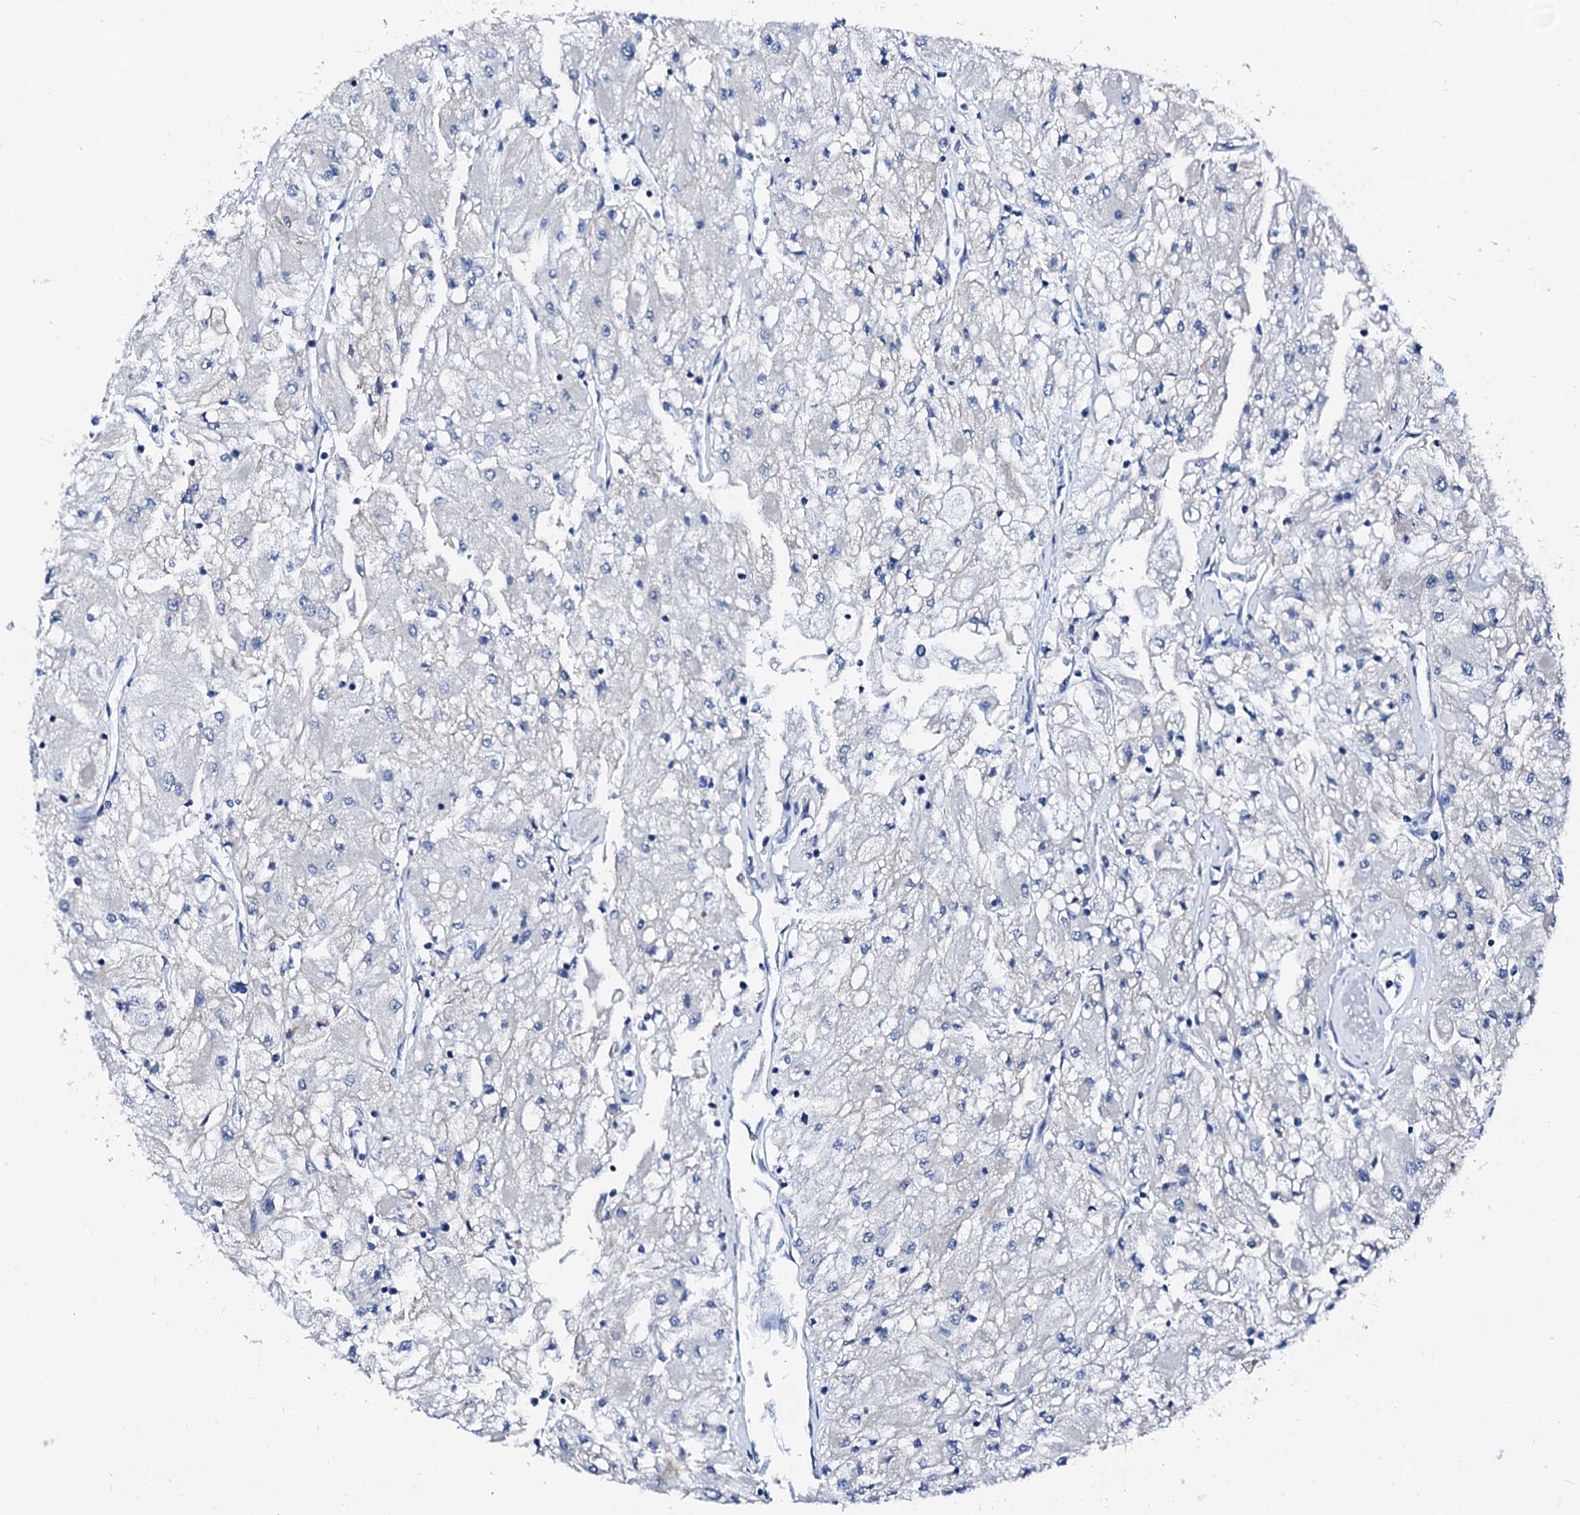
{"staining": {"intensity": "negative", "quantity": "none", "location": "none"}, "tissue": "renal cancer", "cell_type": "Tumor cells", "image_type": "cancer", "snomed": [{"axis": "morphology", "description": "Adenocarcinoma, NOS"}, {"axis": "topography", "description": "Kidney"}], "caption": "Tumor cells are negative for brown protein staining in renal cancer.", "gene": "CSN2", "patient": {"sex": "male", "age": 80}}